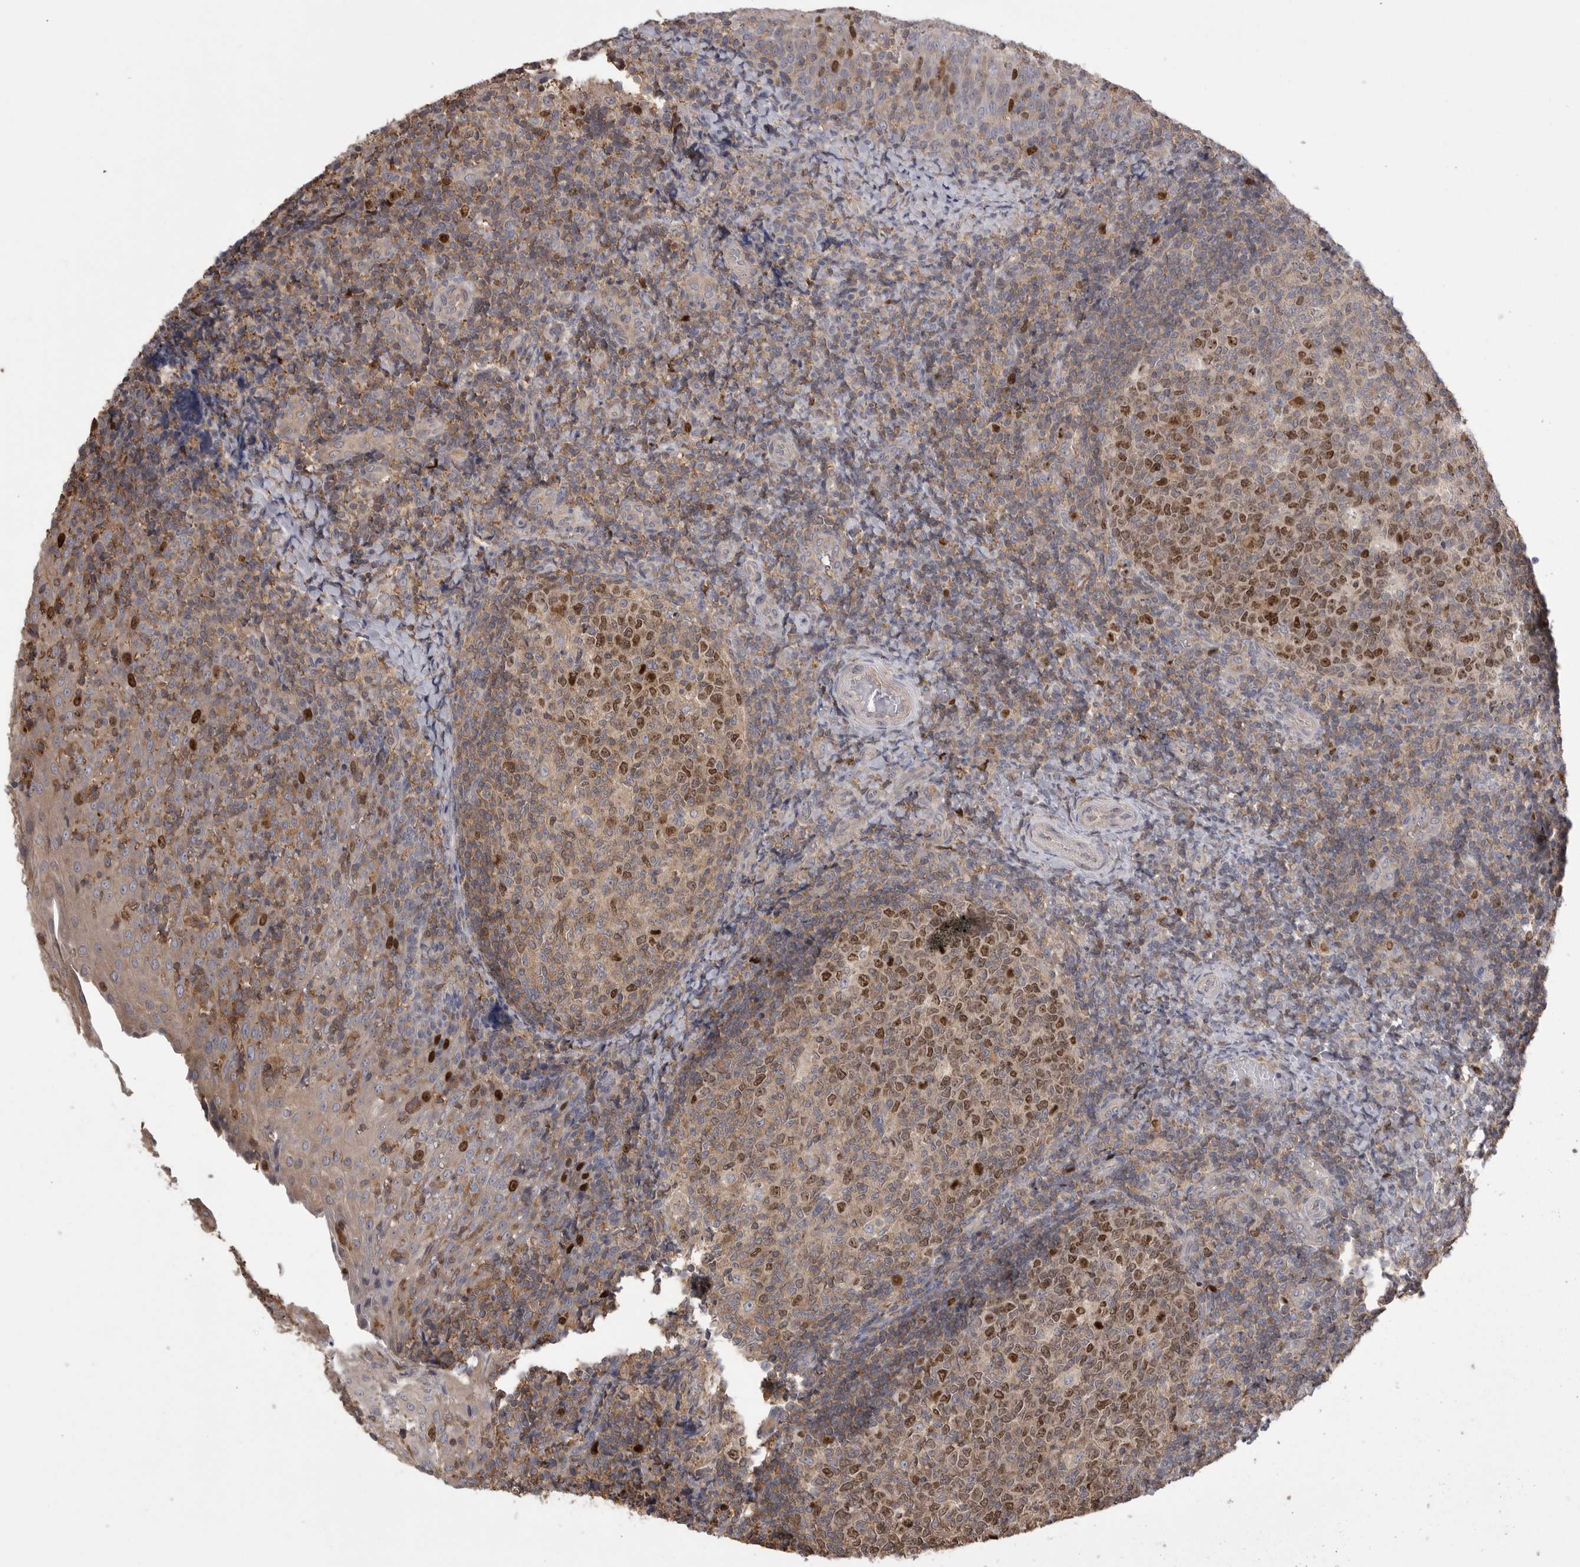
{"staining": {"intensity": "strong", "quantity": "25%-75%", "location": "nuclear"}, "tissue": "tonsil", "cell_type": "Germinal center cells", "image_type": "normal", "snomed": [{"axis": "morphology", "description": "Normal tissue, NOS"}, {"axis": "topography", "description": "Tonsil"}], "caption": "IHC staining of unremarkable tonsil, which demonstrates high levels of strong nuclear positivity in approximately 25%-75% of germinal center cells indicating strong nuclear protein staining. The staining was performed using DAB (3,3'-diaminobenzidine) (brown) for protein detection and nuclei were counterstained in hematoxylin (blue).", "gene": "TOP2A", "patient": {"sex": "female", "age": 19}}